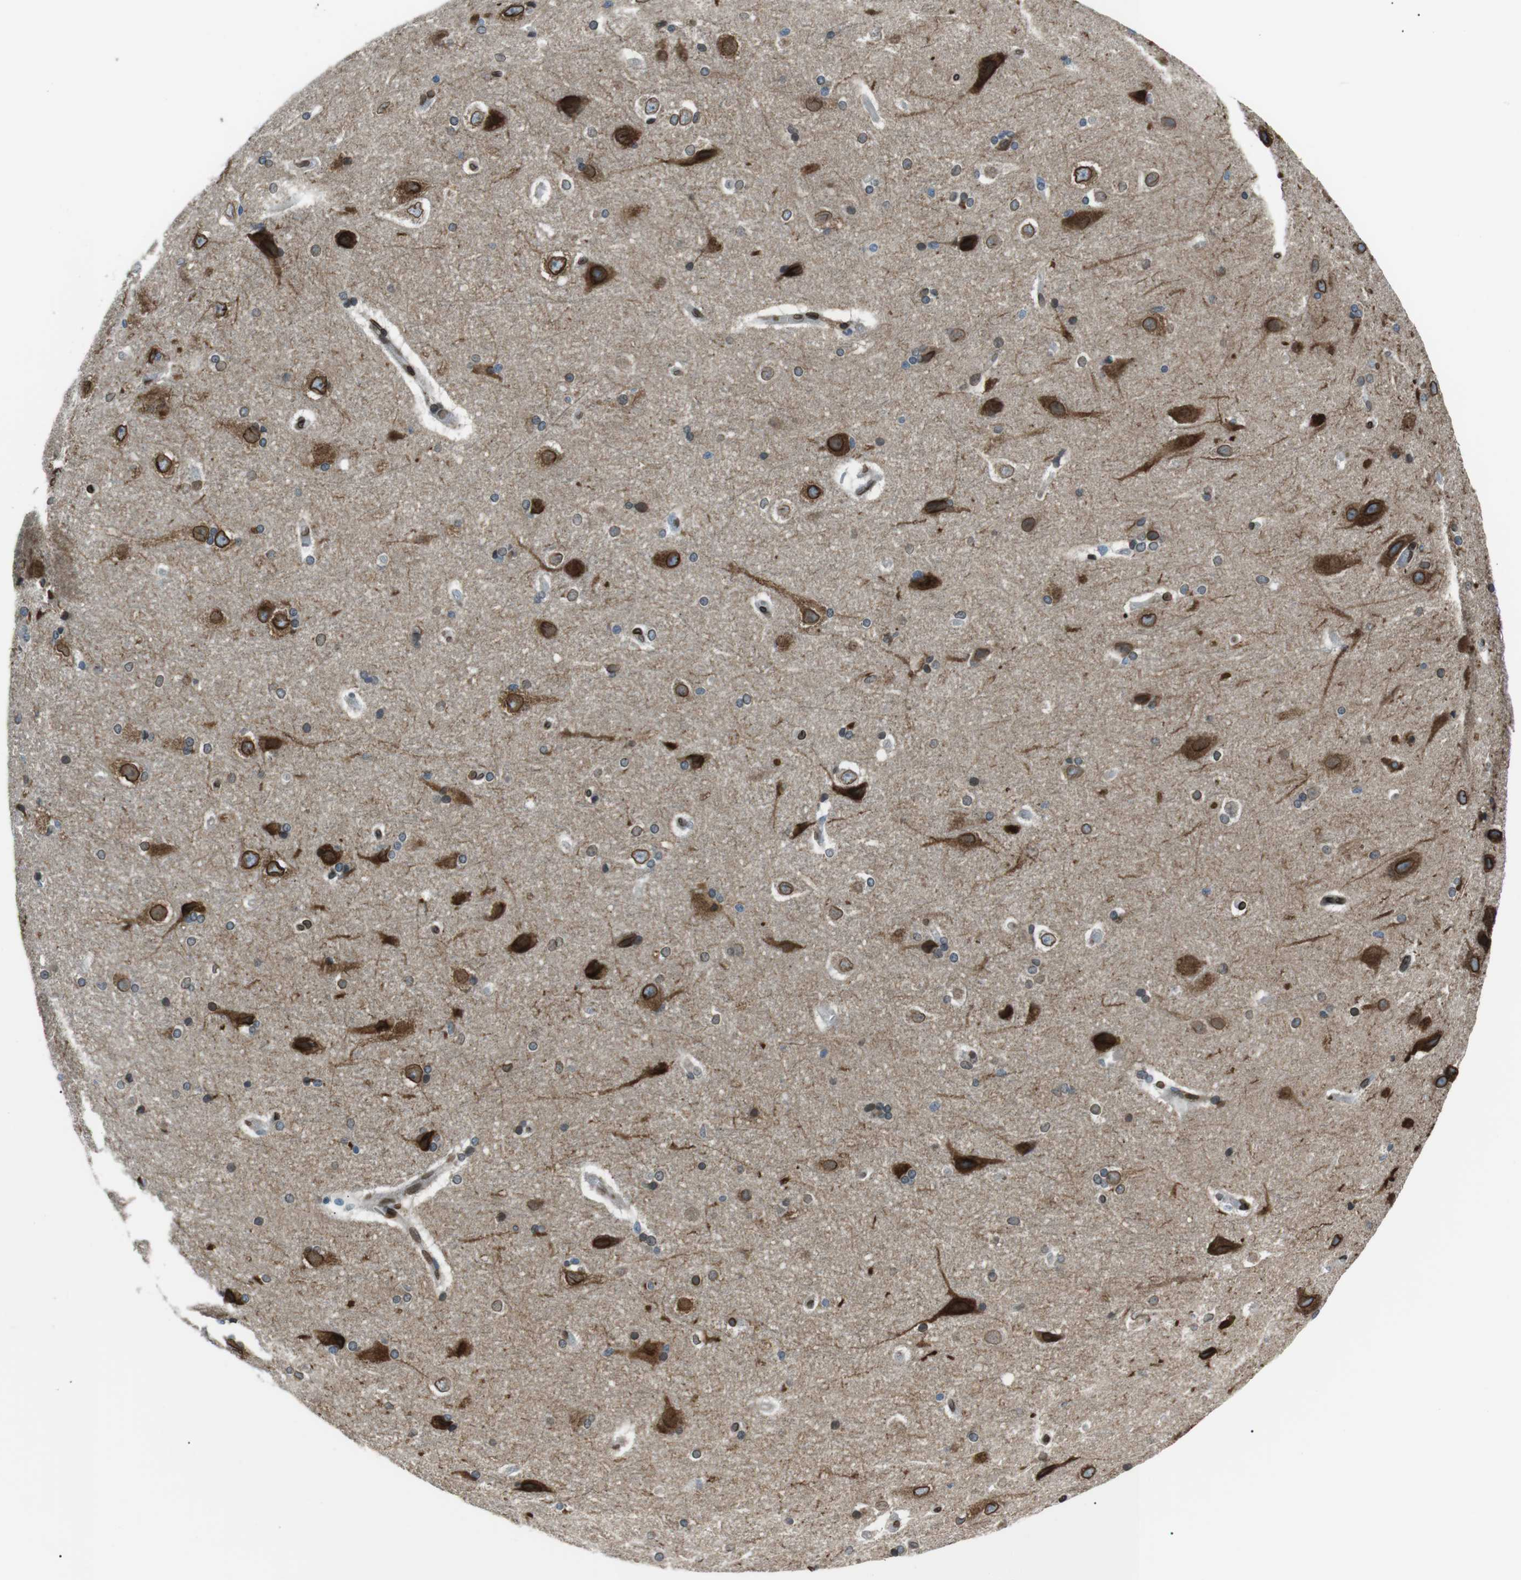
{"staining": {"intensity": "moderate", "quantity": "25%-75%", "location": "cytoplasmic/membranous,nuclear"}, "tissue": "hippocampus", "cell_type": "Glial cells", "image_type": "normal", "snomed": [{"axis": "morphology", "description": "Normal tissue, NOS"}, {"axis": "topography", "description": "Hippocampus"}], "caption": "IHC (DAB) staining of unremarkable human hippocampus shows moderate cytoplasmic/membranous,nuclear protein positivity in about 25%-75% of glial cells.", "gene": "TMX4", "patient": {"sex": "female", "age": 19}}